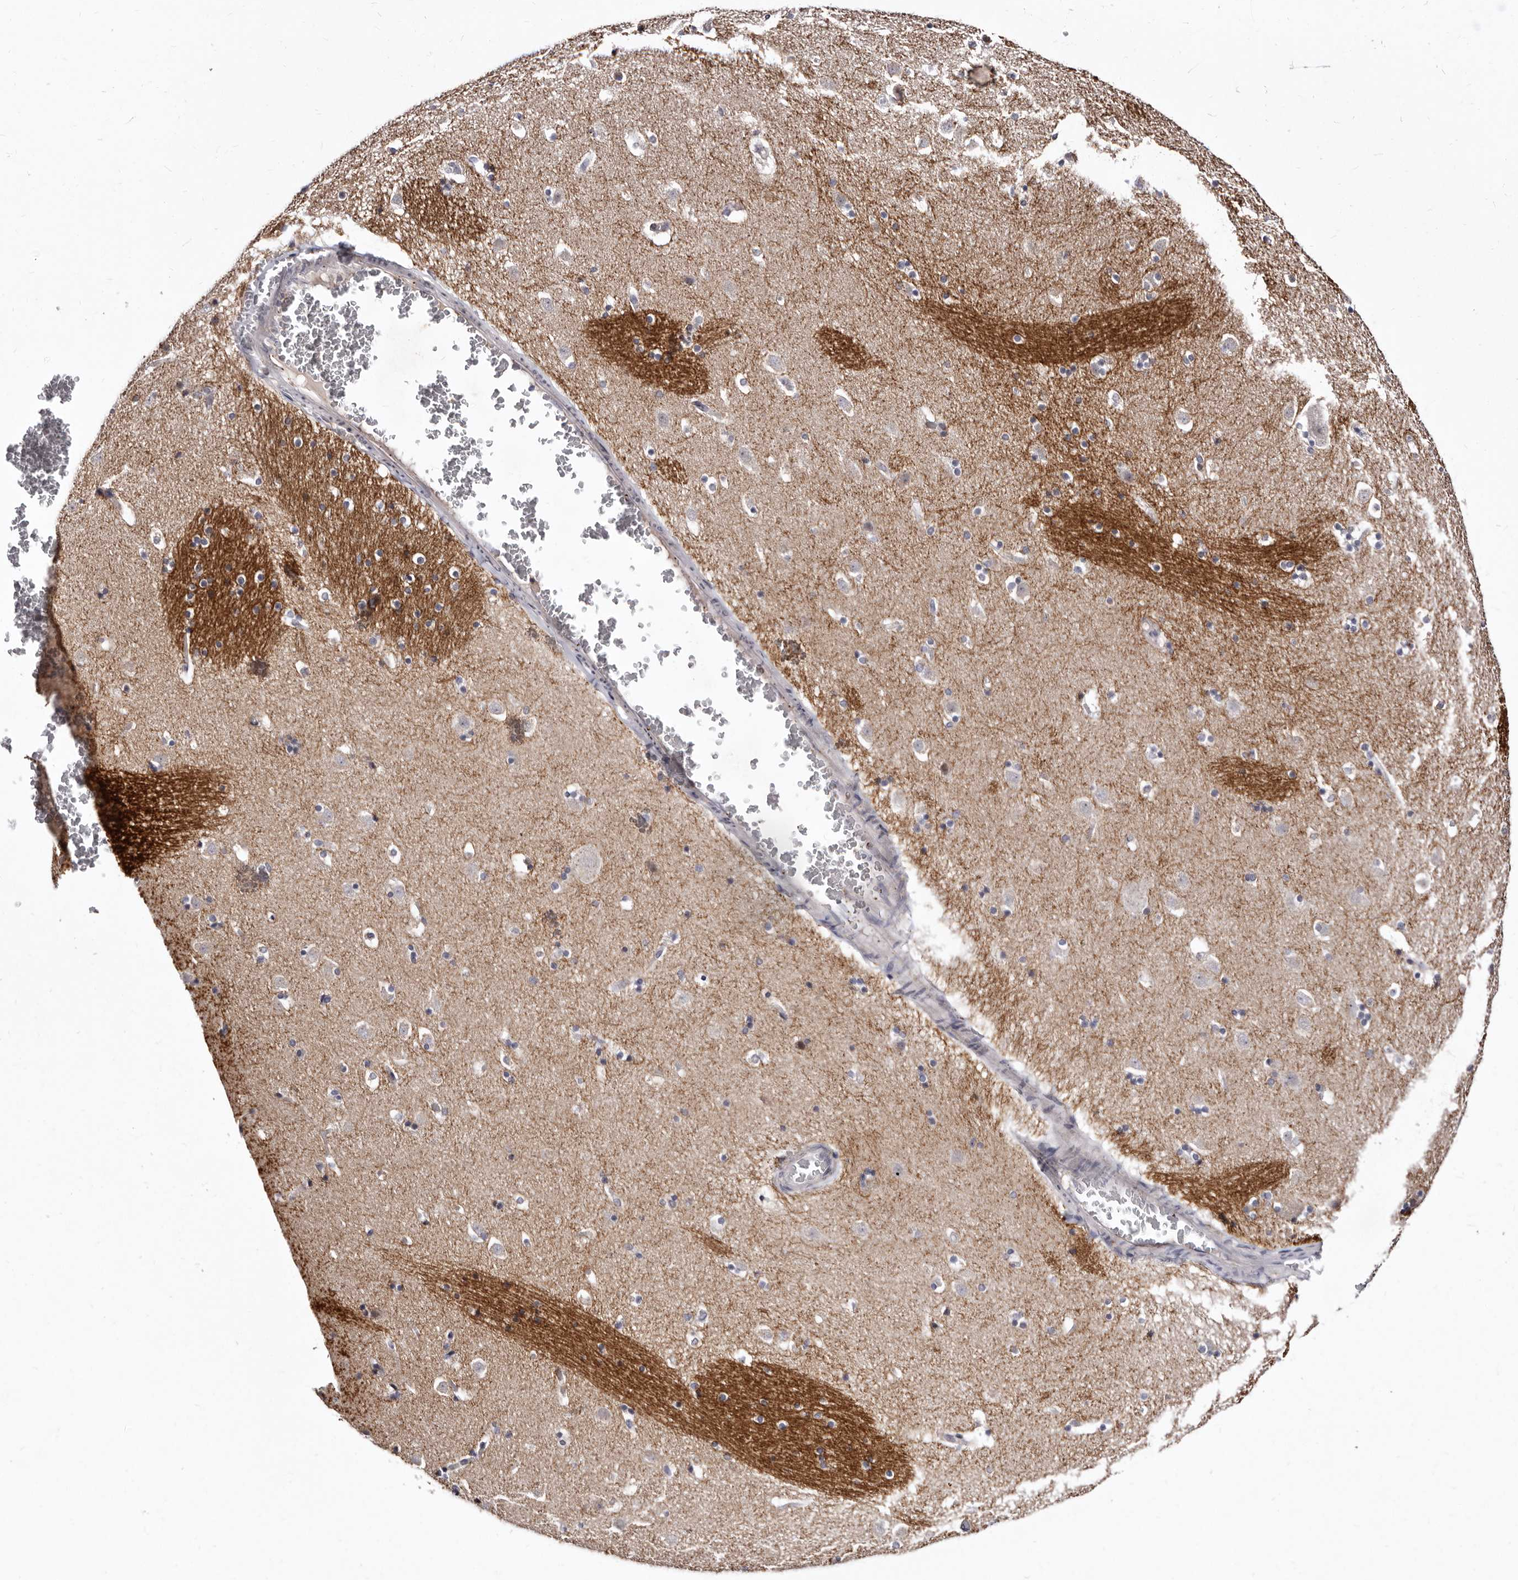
{"staining": {"intensity": "negative", "quantity": "none", "location": "none"}, "tissue": "caudate", "cell_type": "Glial cells", "image_type": "normal", "snomed": [{"axis": "morphology", "description": "Normal tissue, NOS"}, {"axis": "topography", "description": "Lateral ventricle wall"}], "caption": "Glial cells are negative for brown protein staining in normal caudate. (DAB IHC visualized using brightfield microscopy, high magnification).", "gene": "CDCA8", "patient": {"sex": "male", "age": 45}}